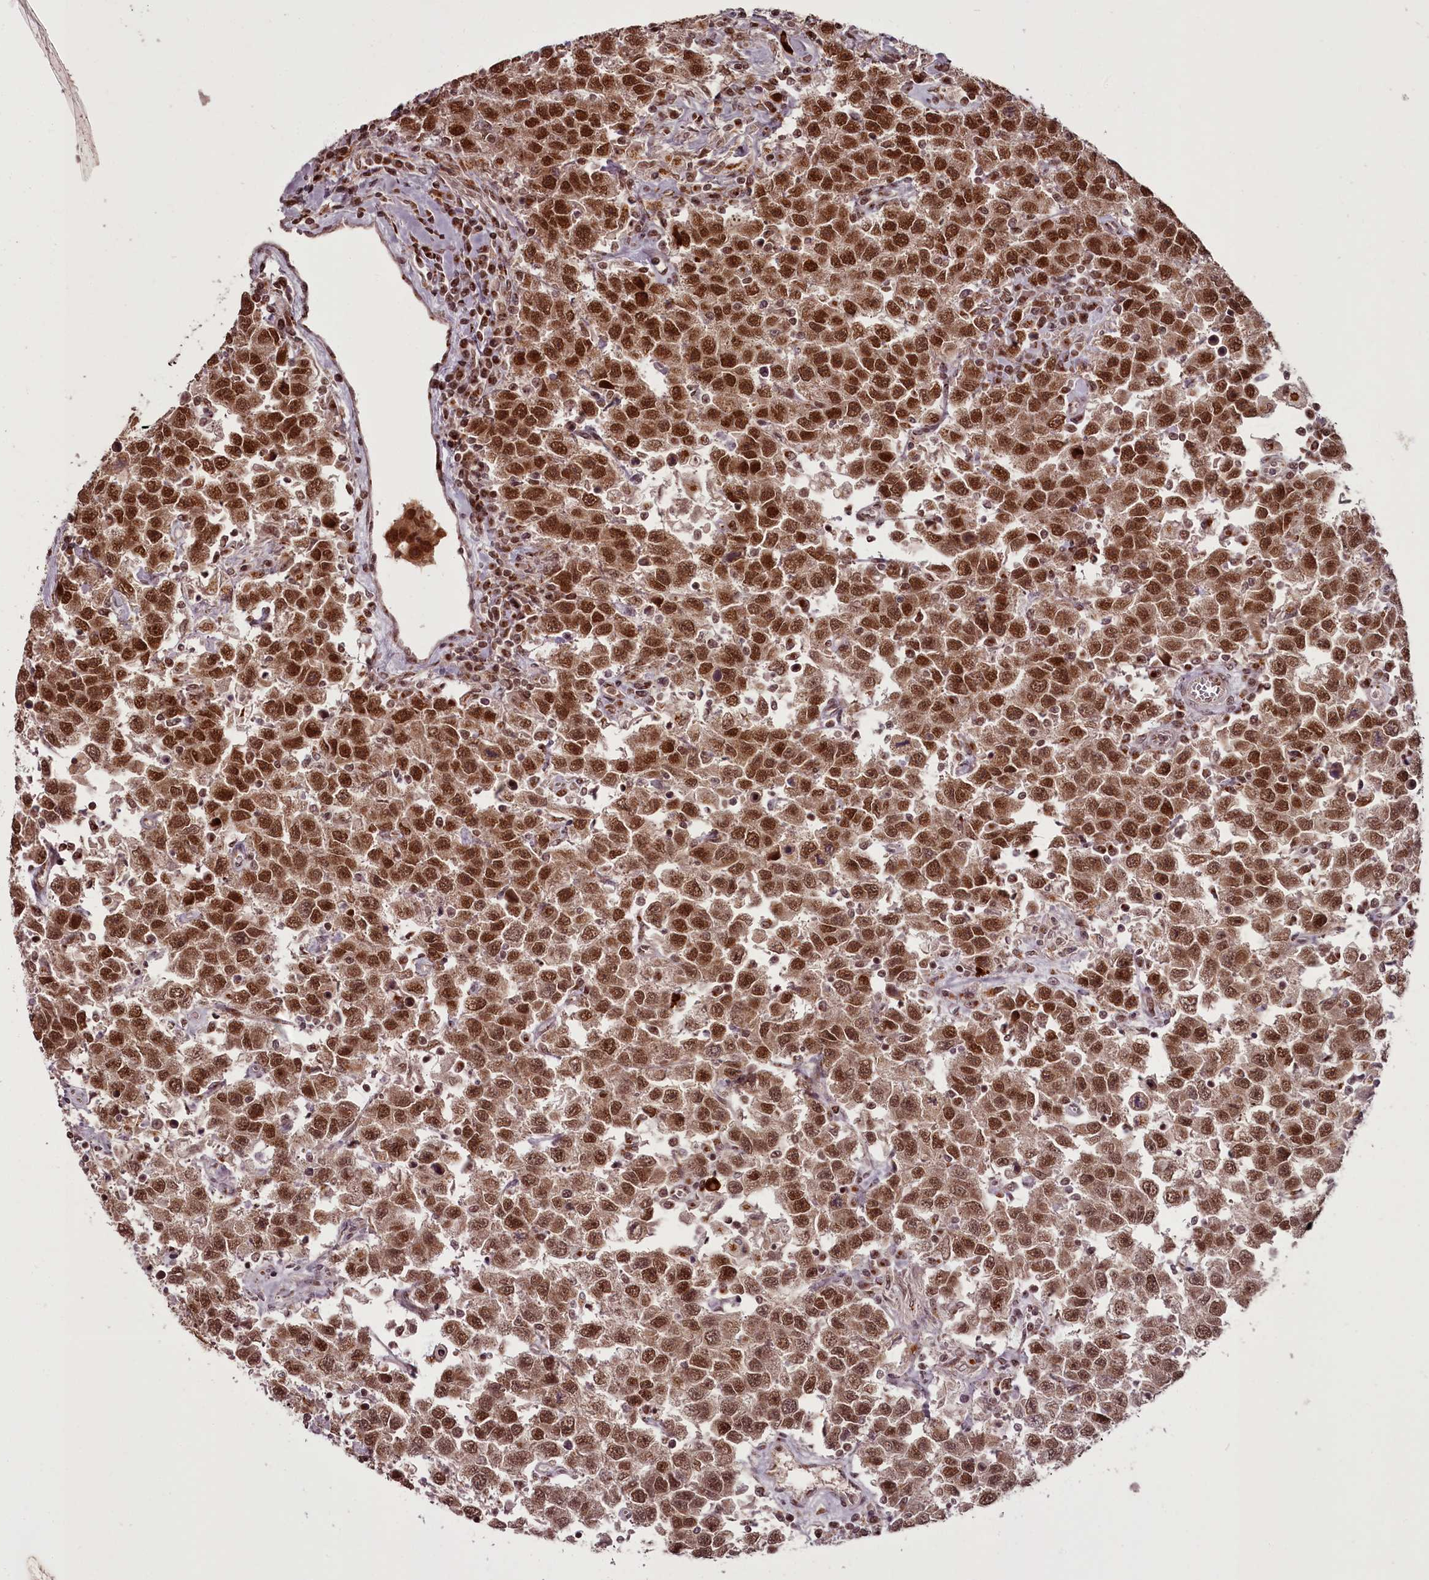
{"staining": {"intensity": "strong", "quantity": ">75%", "location": "nuclear"}, "tissue": "testis cancer", "cell_type": "Tumor cells", "image_type": "cancer", "snomed": [{"axis": "morphology", "description": "Seminoma, NOS"}, {"axis": "topography", "description": "Testis"}], "caption": "Immunohistochemistry image of neoplastic tissue: human seminoma (testis) stained using IHC displays high levels of strong protein expression localized specifically in the nuclear of tumor cells, appearing as a nuclear brown color.", "gene": "CEP83", "patient": {"sex": "male", "age": 41}}